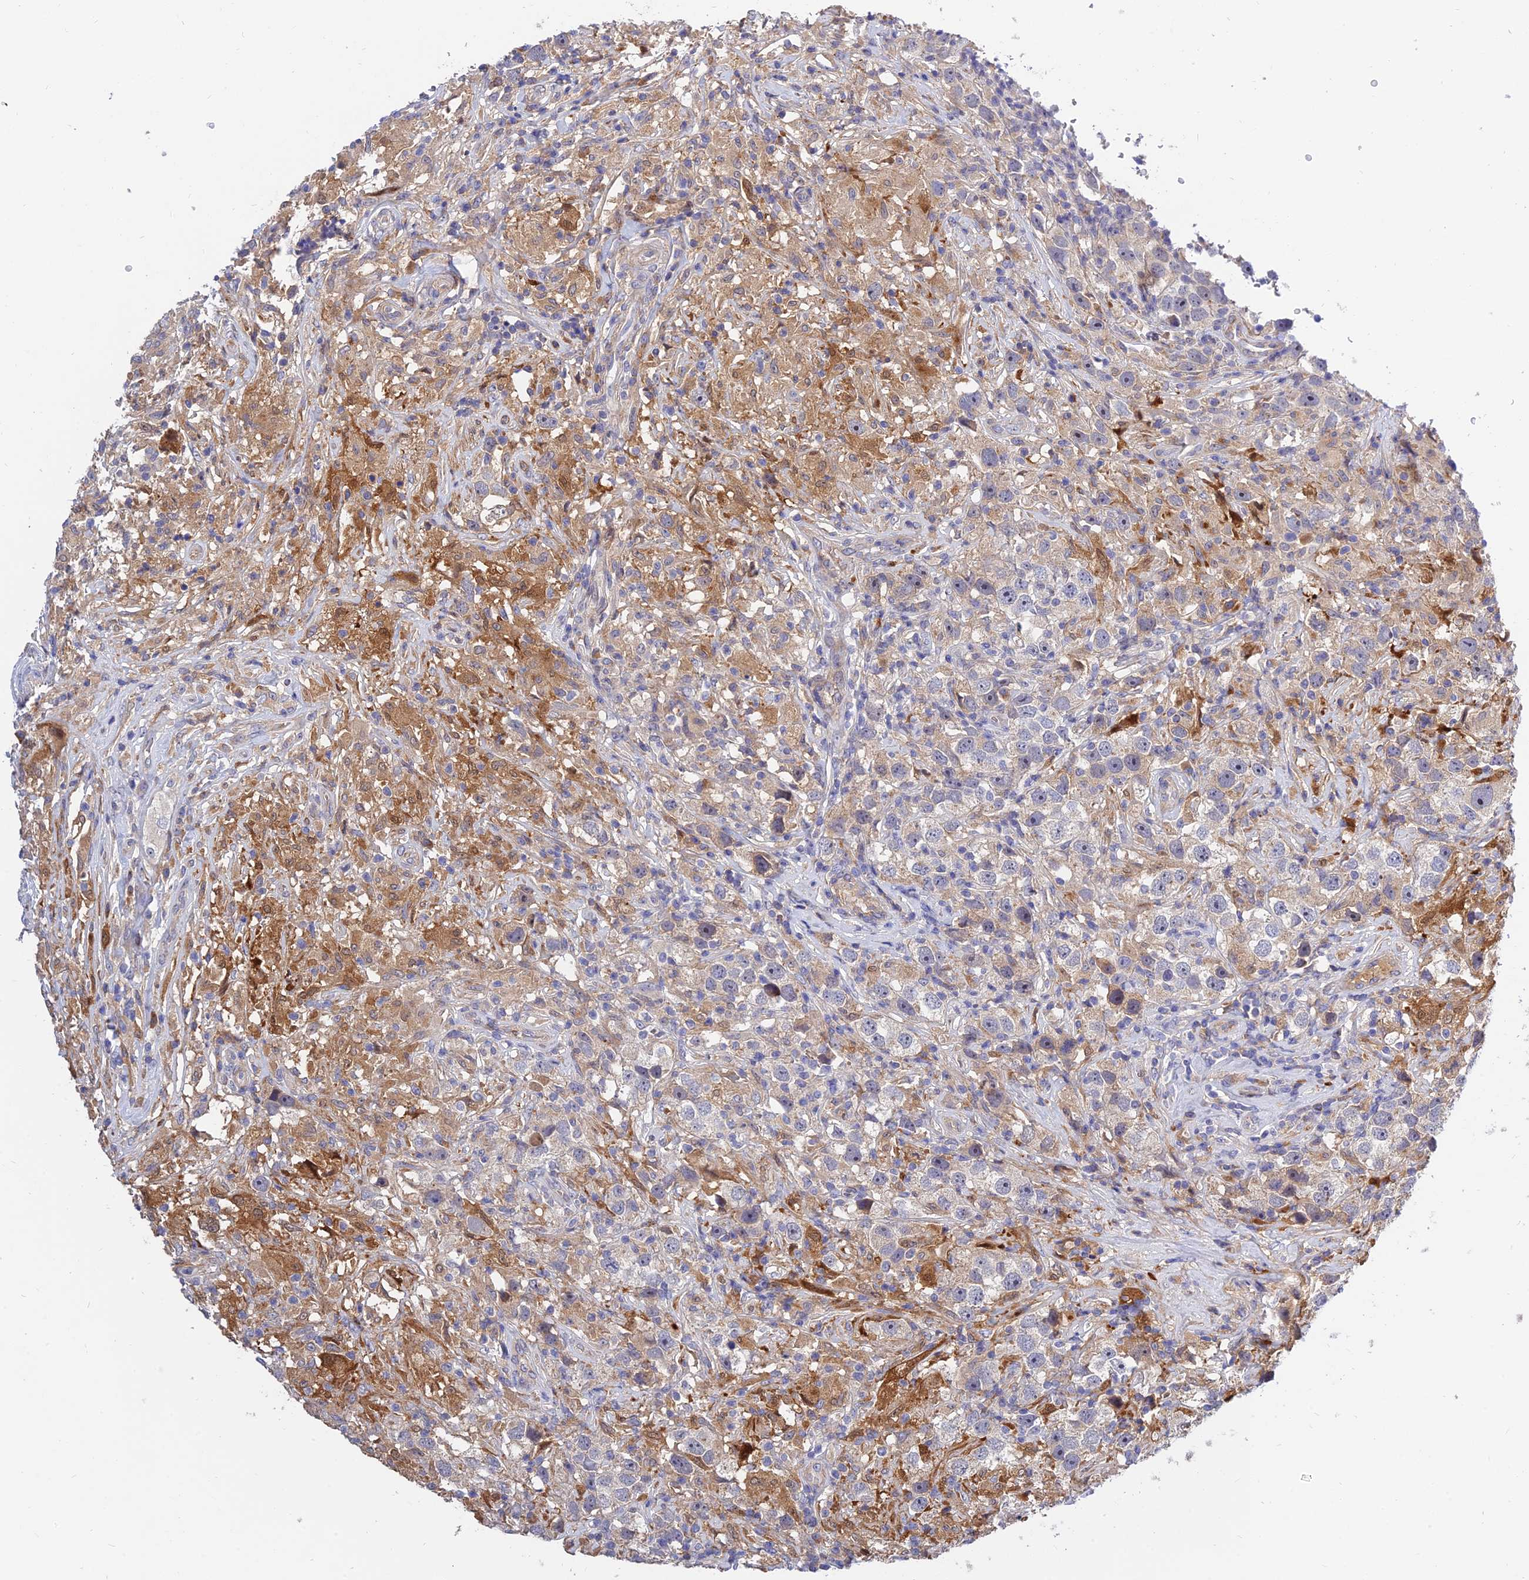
{"staining": {"intensity": "negative", "quantity": "none", "location": "none"}, "tissue": "testis cancer", "cell_type": "Tumor cells", "image_type": "cancer", "snomed": [{"axis": "morphology", "description": "Seminoma, NOS"}, {"axis": "topography", "description": "Testis"}], "caption": "High power microscopy image of an IHC micrograph of testis cancer (seminoma), revealing no significant positivity in tumor cells.", "gene": "MRPL35", "patient": {"sex": "male", "age": 49}}